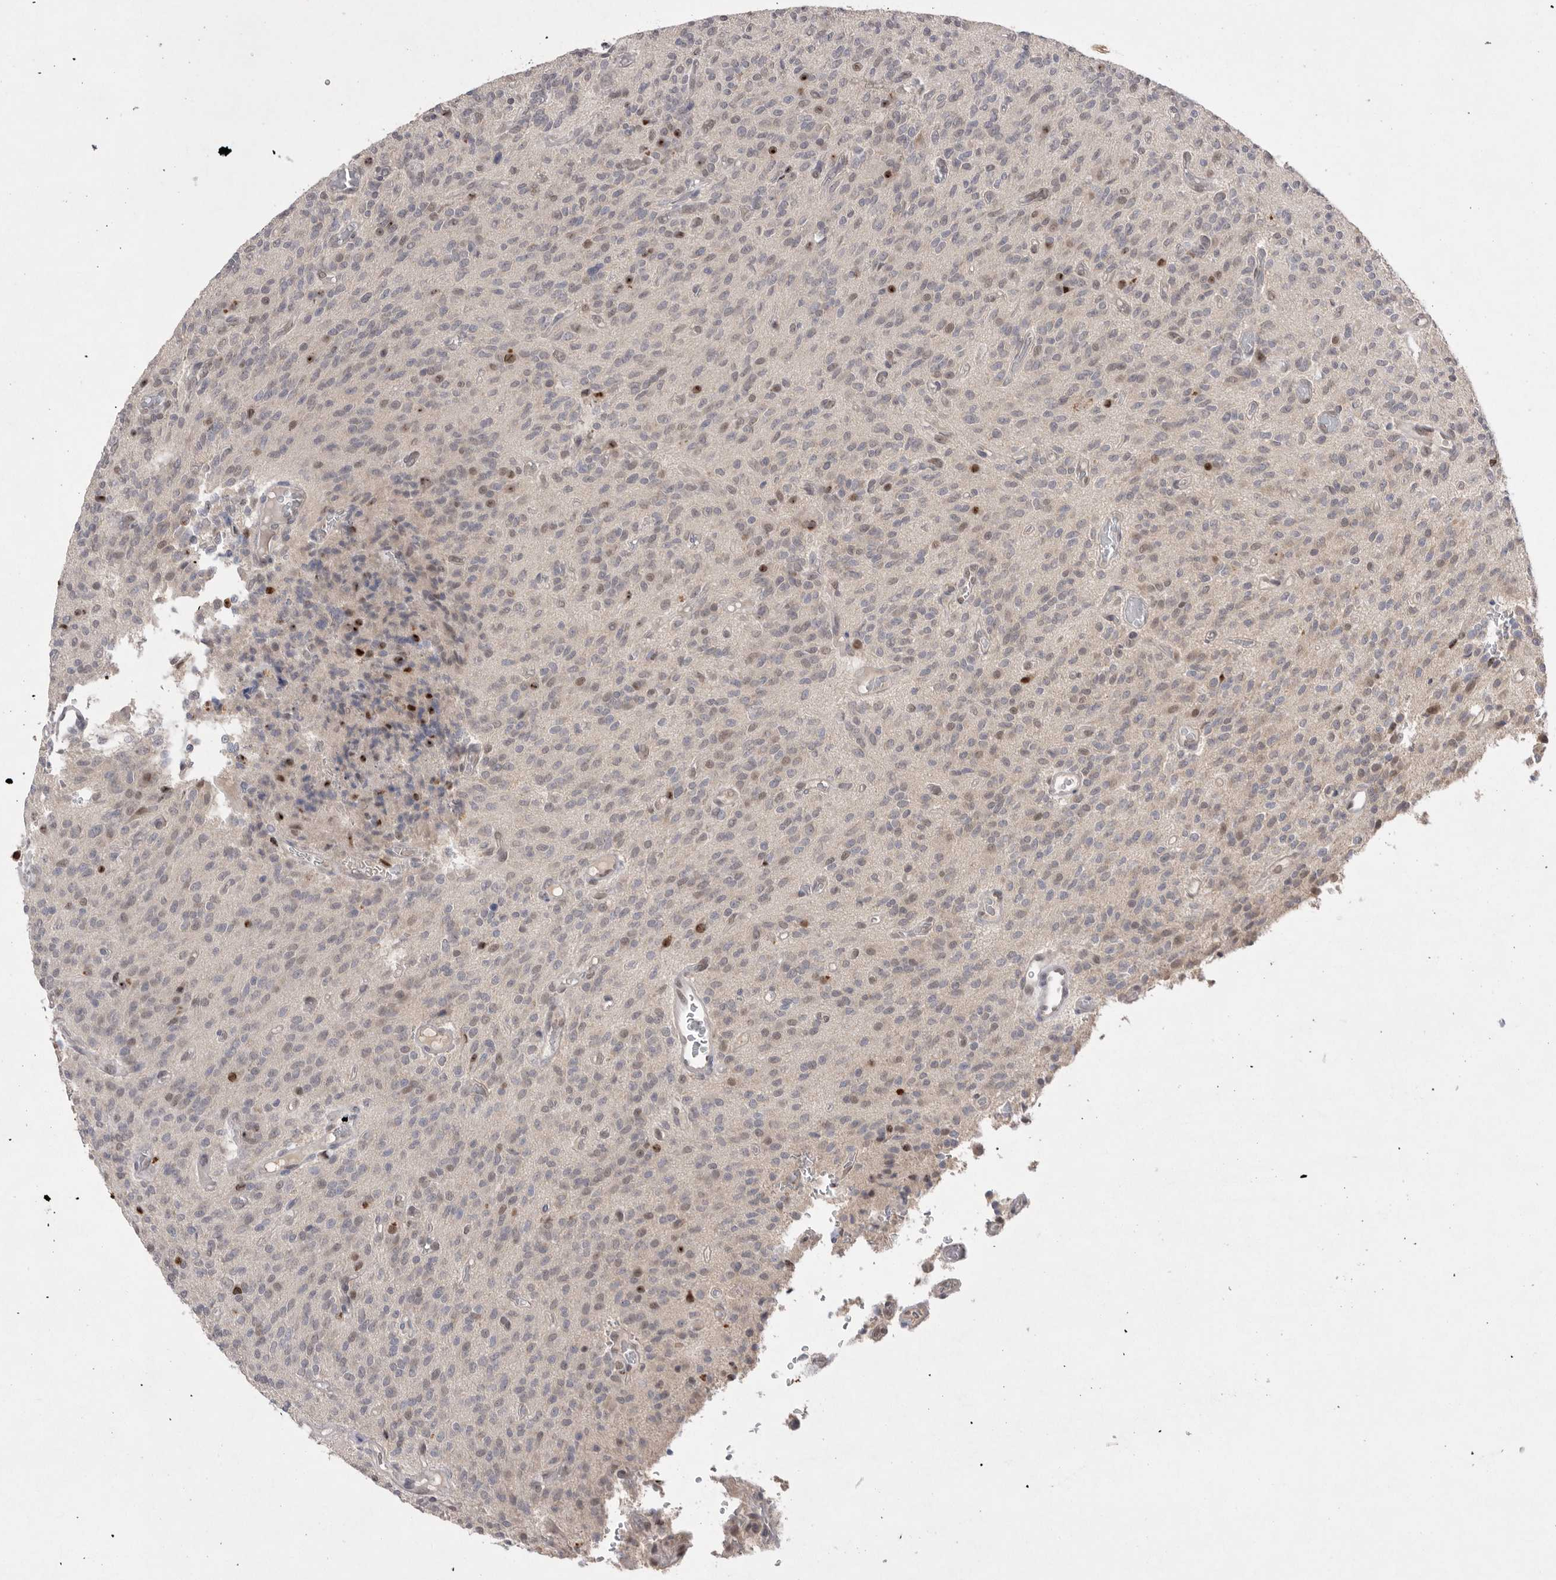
{"staining": {"intensity": "moderate", "quantity": "<25%", "location": "nuclear"}, "tissue": "glioma", "cell_type": "Tumor cells", "image_type": "cancer", "snomed": [{"axis": "morphology", "description": "Glioma, malignant, High grade"}, {"axis": "topography", "description": "Brain"}], "caption": "A high-resolution image shows immunohistochemistry (IHC) staining of glioma, which exhibits moderate nuclear staining in about <25% of tumor cells.", "gene": "HUS1", "patient": {"sex": "male", "age": 34}}